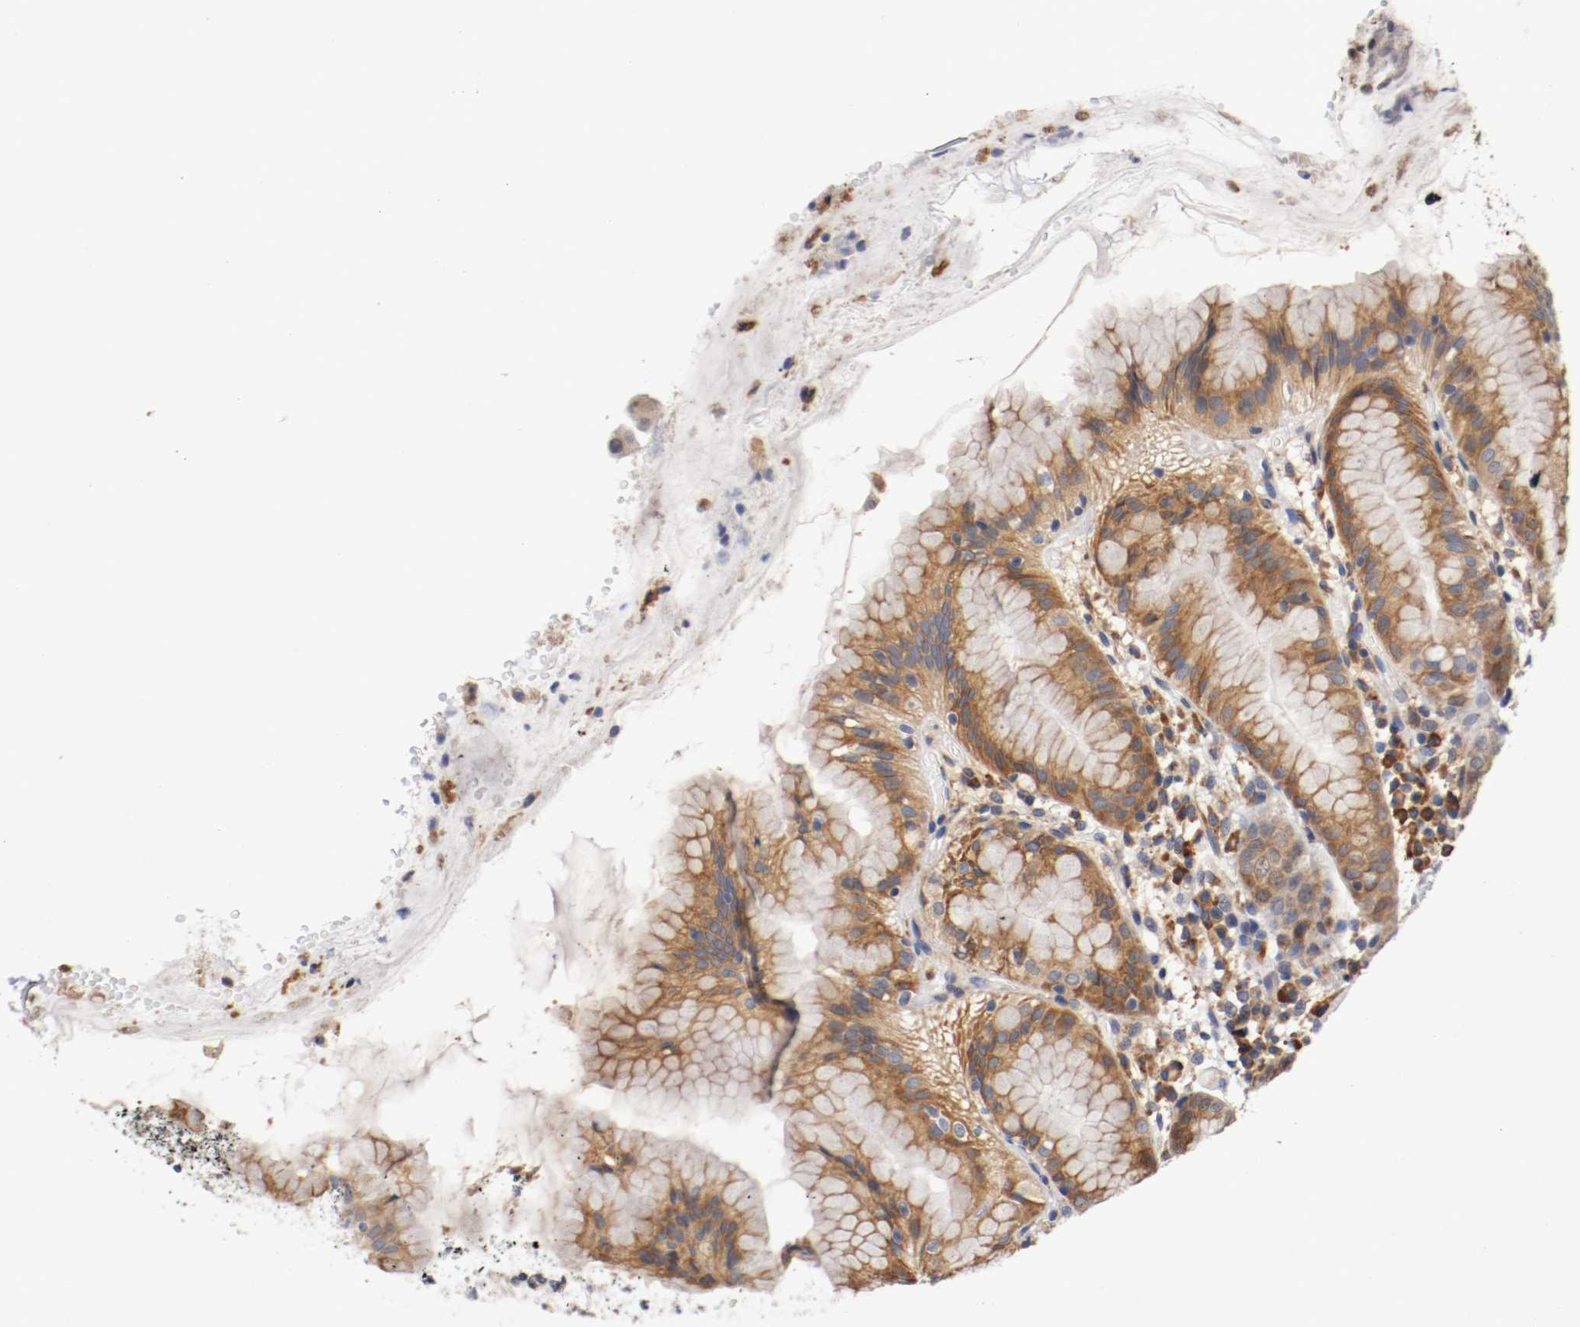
{"staining": {"intensity": "moderate", "quantity": ">75%", "location": "cytoplasmic/membranous"}, "tissue": "stomach", "cell_type": "Glandular cells", "image_type": "normal", "snomed": [{"axis": "morphology", "description": "Normal tissue, NOS"}, {"axis": "topography", "description": "Stomach"}, {"axis": "topography", "description": "Stomach, lower"}], "caption": "Protein analysis of benign stomach reveals moderate cytoplasmic/membranous expression in approximately >75% of glandular cells. (DAB = brown stain, brightfield microscopy at high magnification).", "gene": "TNFSF12", "patient": {"sex": "female", "age": 75}}